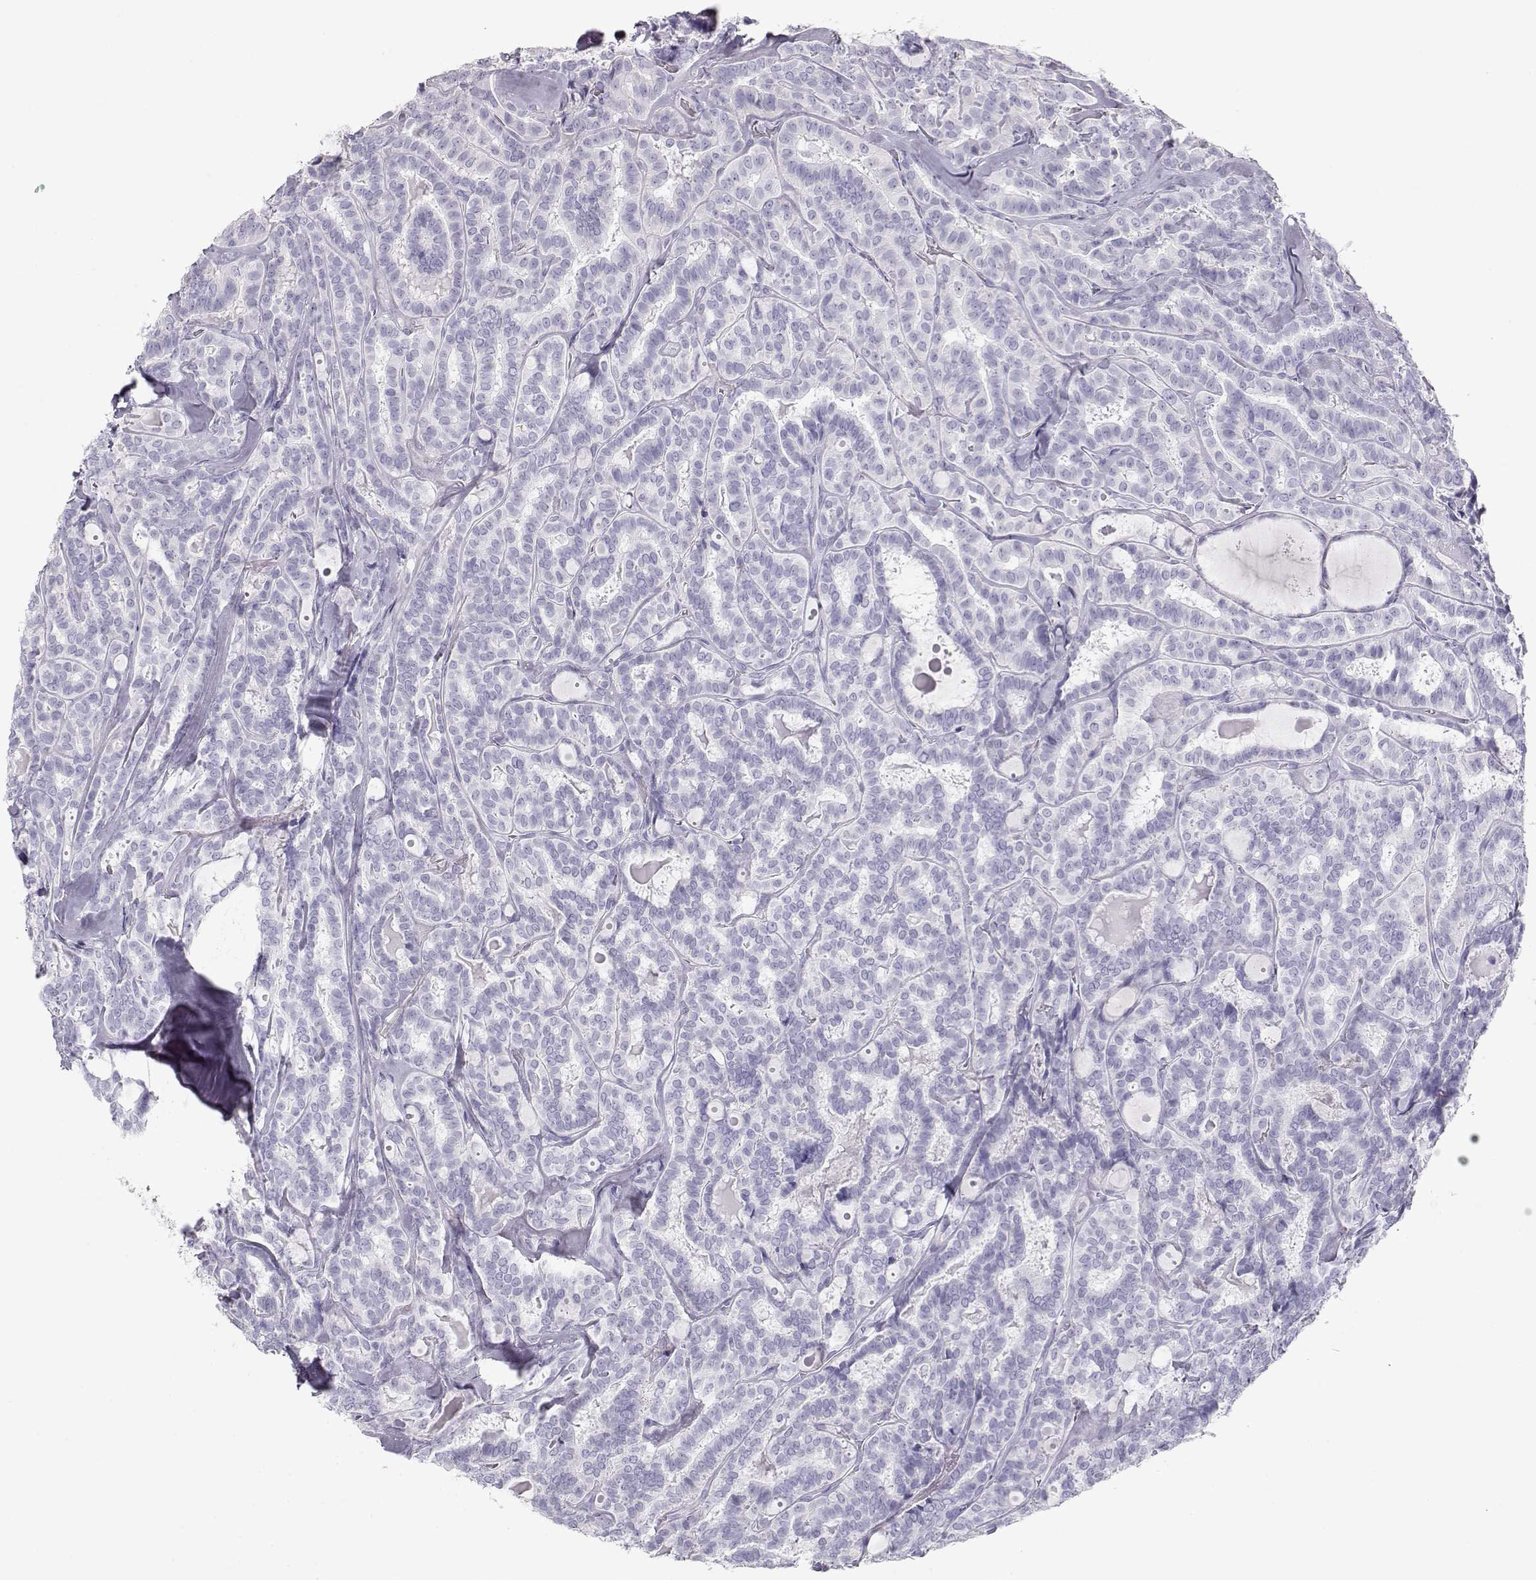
{"staining": {"intensity": "negative", "quantity": "none", "location": "none"}, "tissue": "thyroid cancer", "cell_type": "Tumor cells", "image_type": "cancer", "snomed": [{"axis": "morphology", "description": "Papillary adenocarcinoma, NOS"}, {"axis": "topography", "description": "Thyroid gland"}], "caption": "Tumor cells show no significant protein expression in papillary adenocarcinoma (thyroid). (DAB (3,3'-diaminobenzidine) immunohistochemistry with hematoxylin counter stain).", "gene": "TKTL1", "patient": {"sex": "female", "age": 39}}